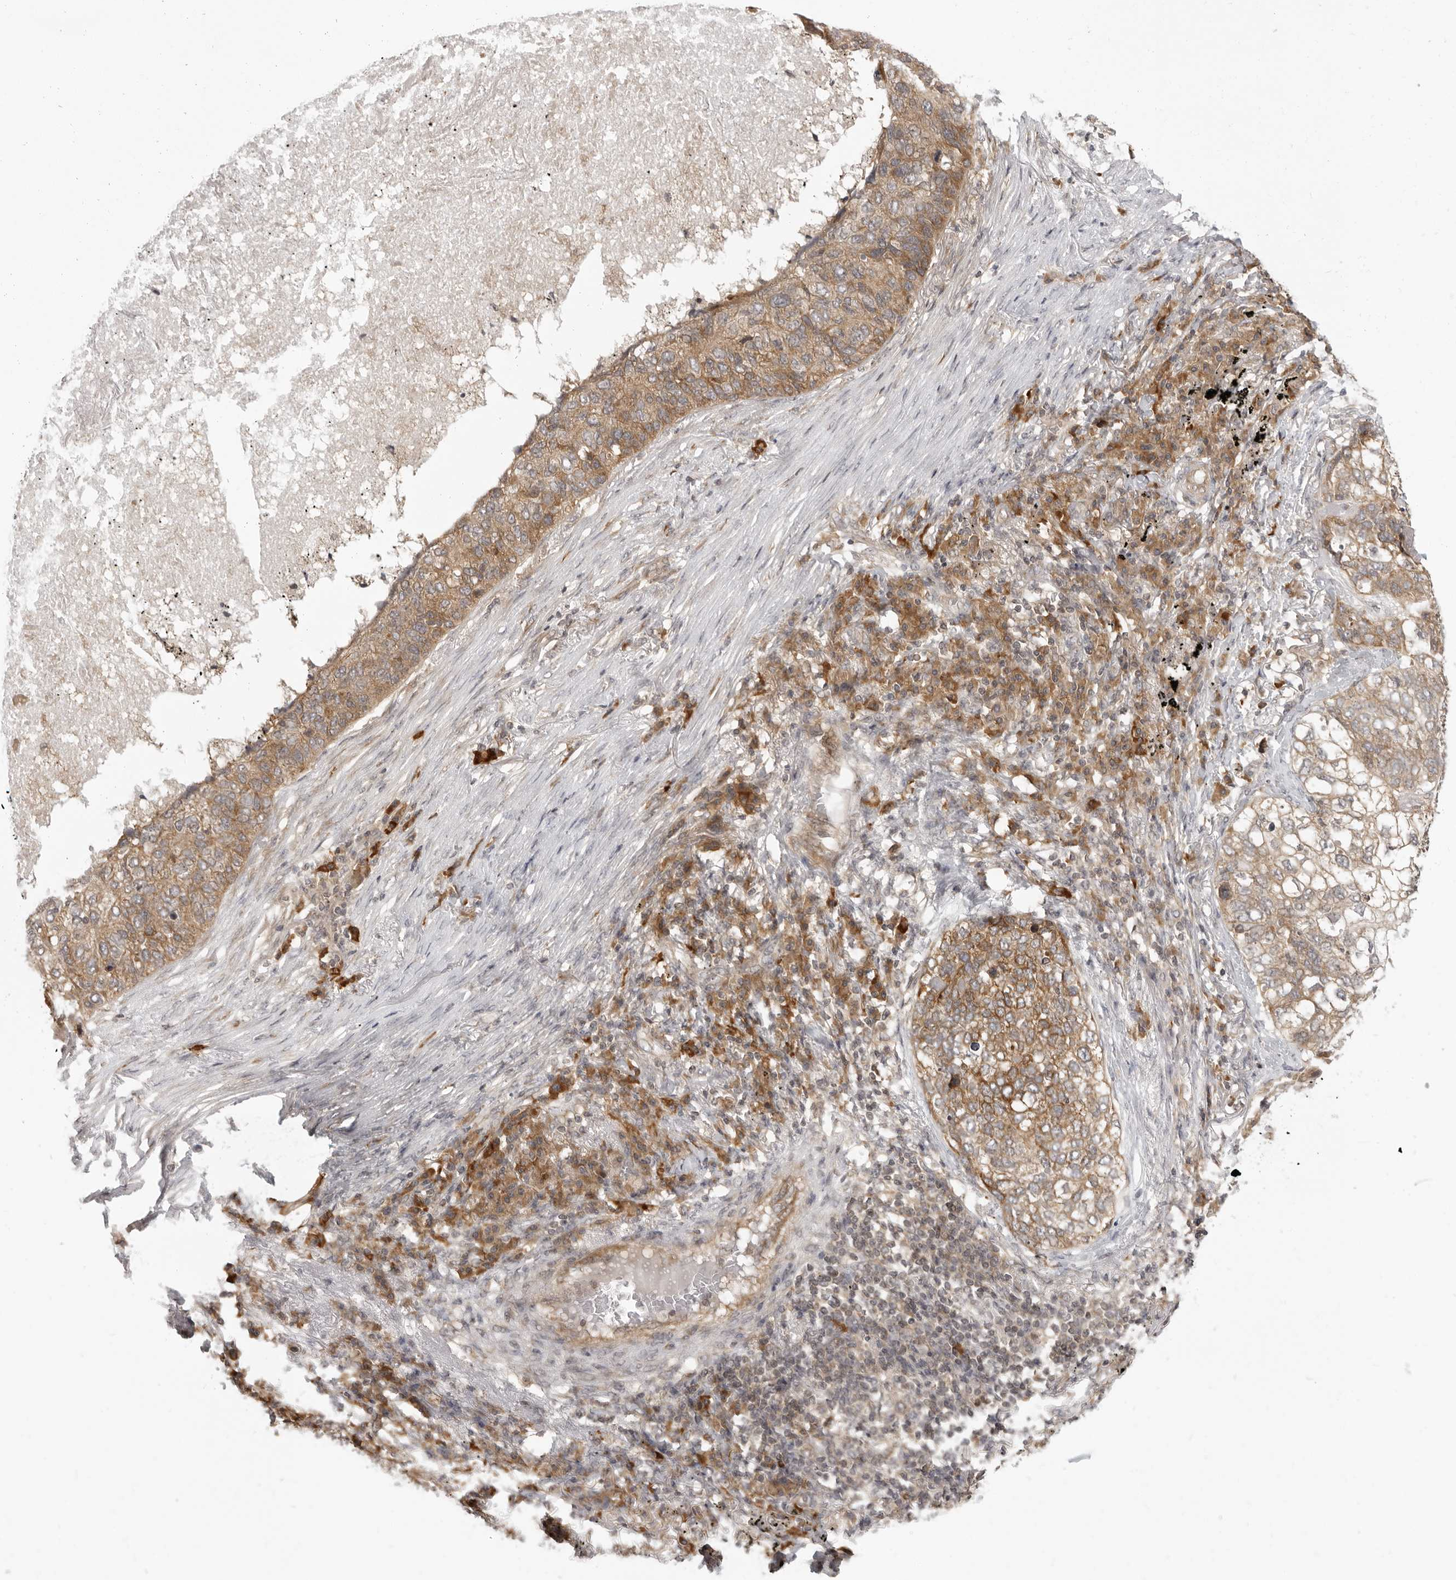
{"staining": {"intensity": "moderate", "quantity": ">75%", "location": "cytoplasmic/membranous"}, "tissue": "lung cancer", "cell_type": "Tumor cells", "image_type": "cancer", "snomed": [{"axis": "morphology", "description": "Squamous cell carcinoma, NOS"}, {"axis": "topography", "description": "Lung"}], "caption": "A brown stain highlights moderate cytoplasmic/membranous expression of a protein in human squamous cell carcinoma (lung) tumor cells.", "gene": "PRRC2A", "patient": {"sex": "female", "age": 63}}